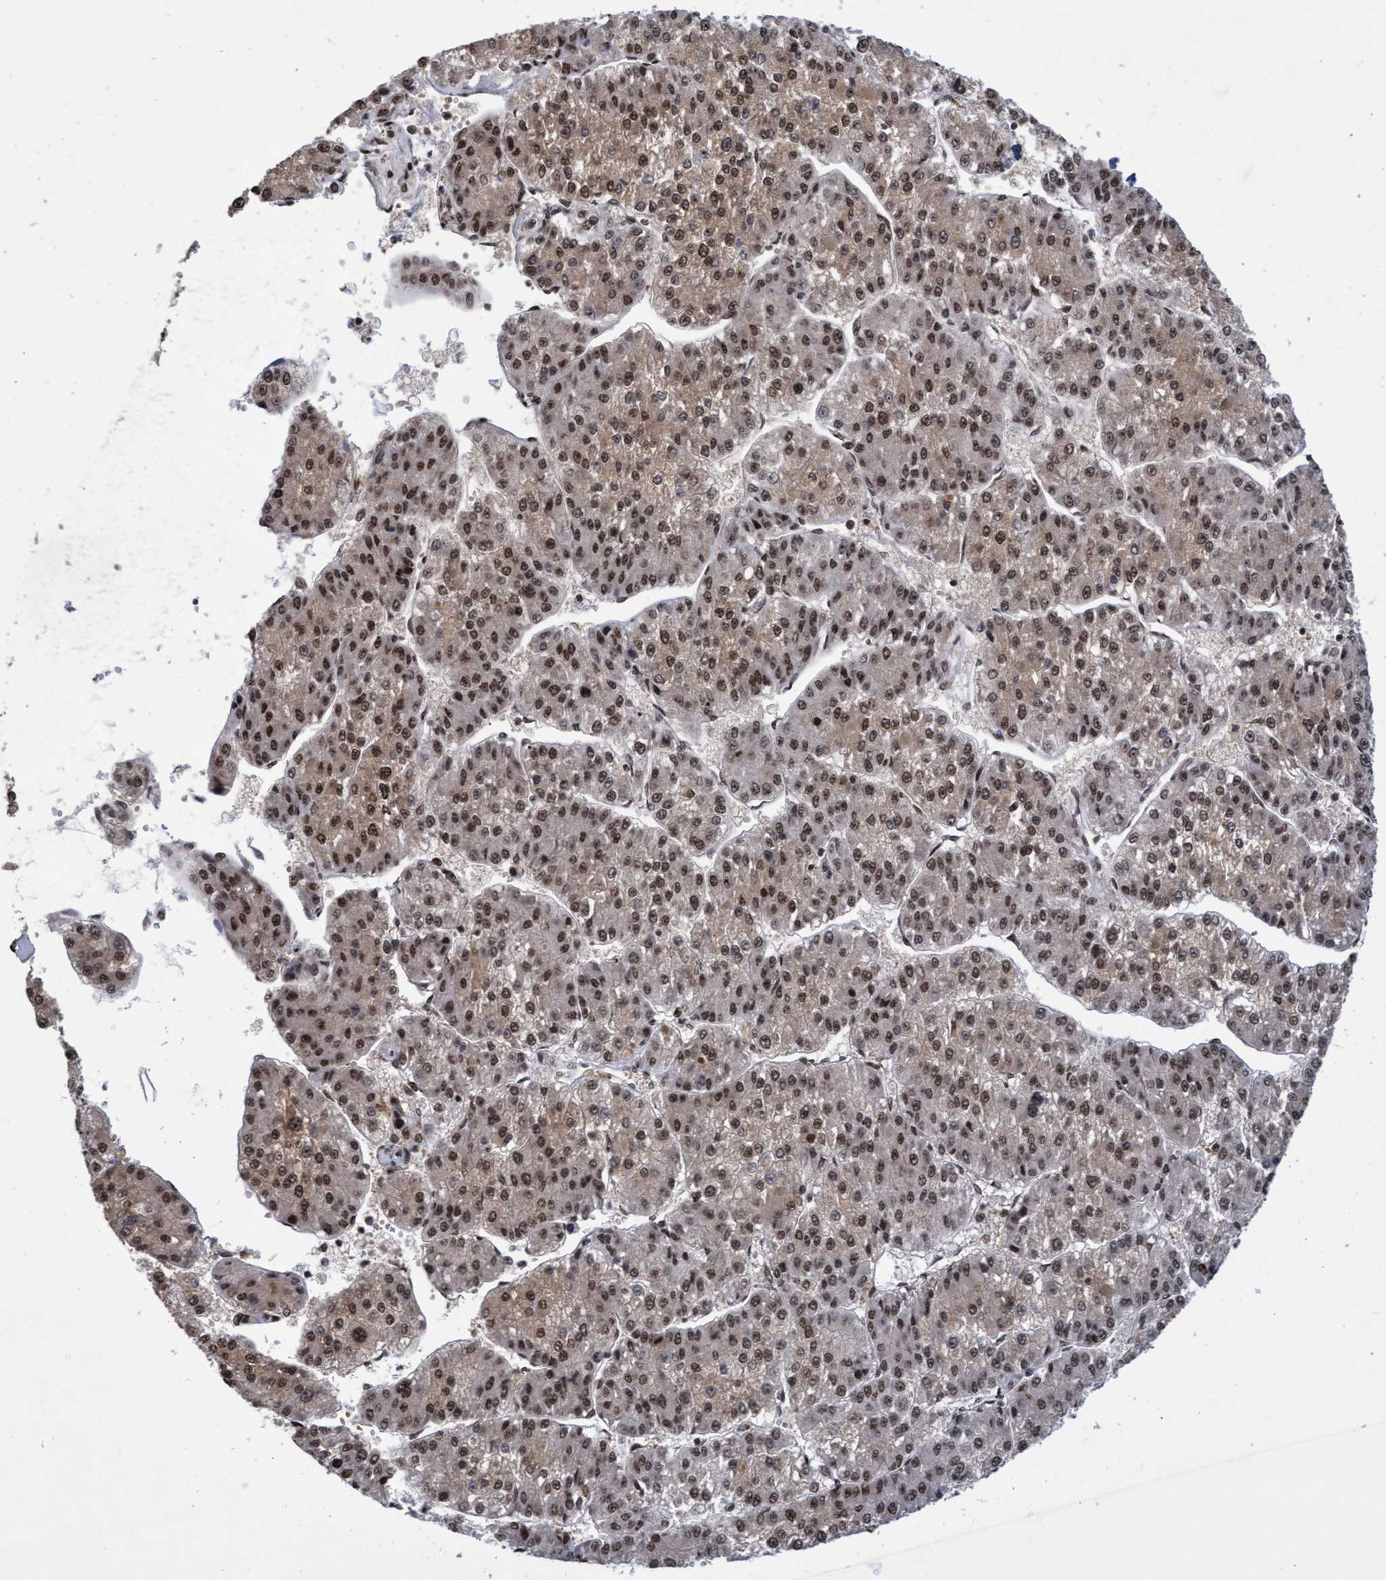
{"staining": {"intensity": "moderate", "quantity": ">75%", "location": "nuclear"}, "tissue": "liver cancer", "cell_type": "Tumor cells", "image_type": "cancer", "snomed": [{"axis": "morphology", "description": "Carcinoma, Hepatocellular, NOS"}, {"axis": "topography", "description": "Liver"}], "caption": "A medium amount of moderate nuclear positivity is present in approximately >75% of tumor cells in liver cancer tissue. (Stains: DAB (3,3'-diaminobenzidine) in brown, nuclei in blue, Microscopy: brightfield microscopy at high magnification).", "gene": "GTF2F1", "patient": {"sex": "female", "age": 73}}